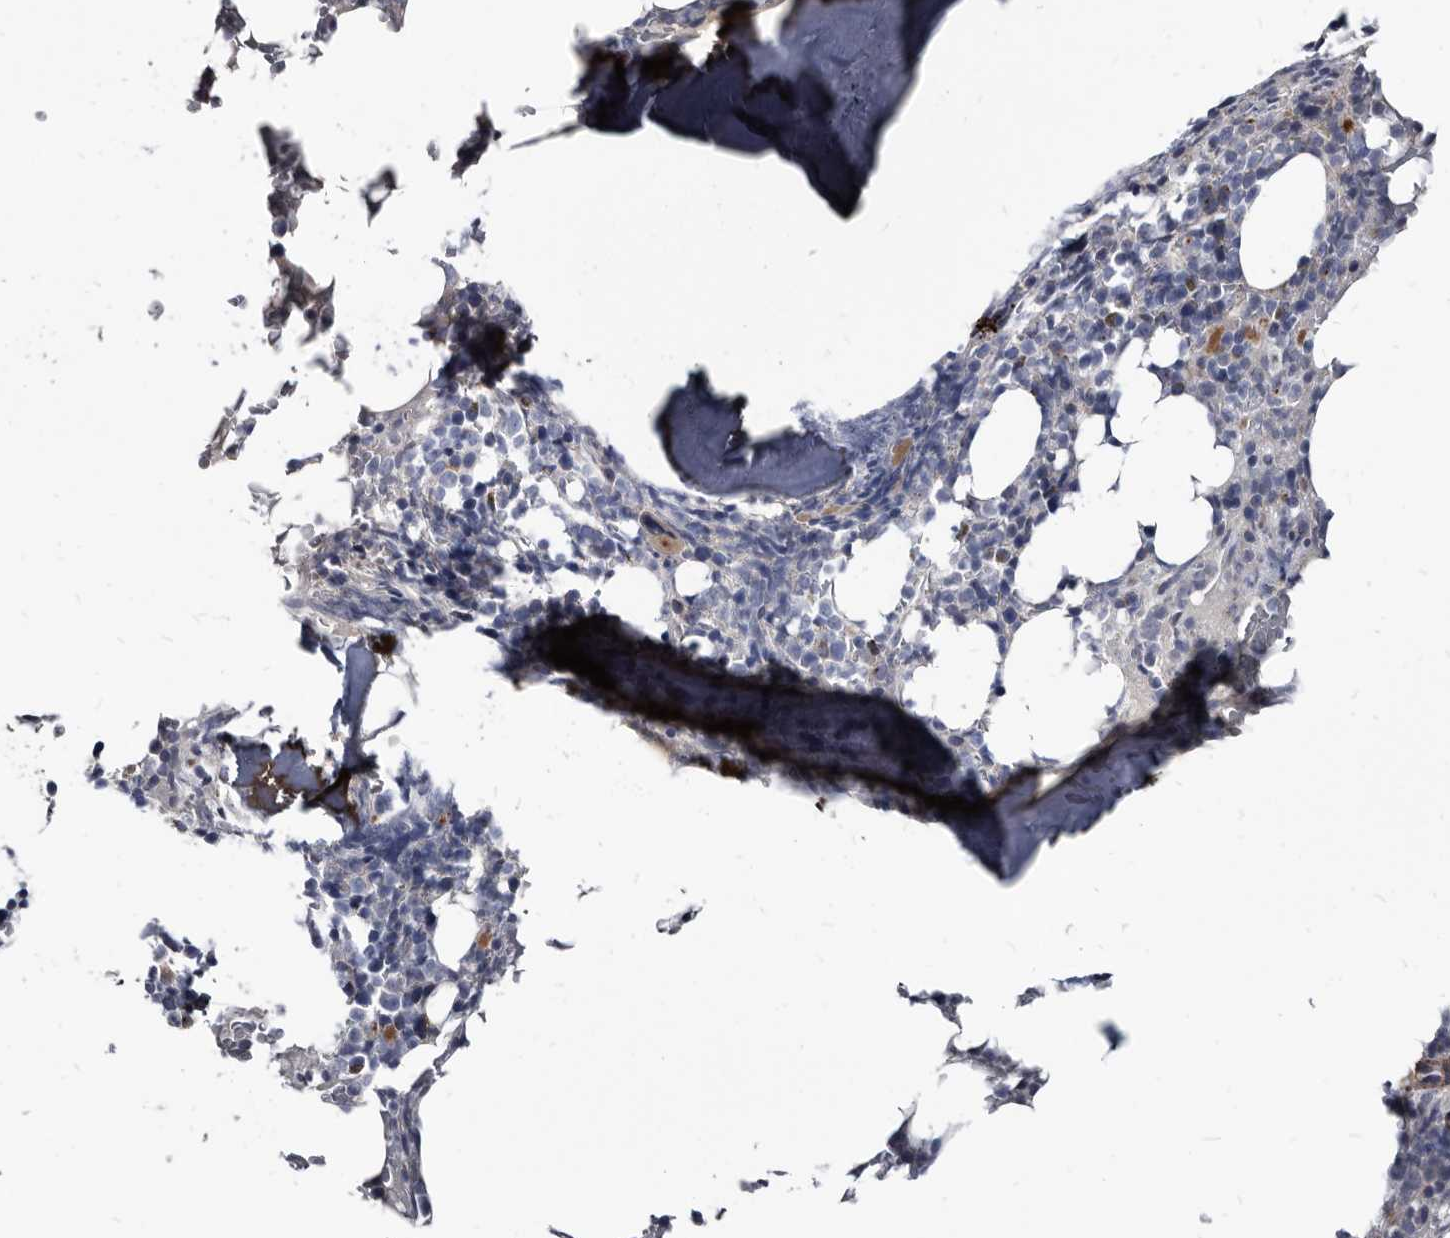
{"staining": {"intensity": "negative", "quantity": "none", "location": "none"}, "tissue": "bone marrow", "cell_type": "Hematopoietic cells", "image_type": "normal", "snomed": [{"axis": "morphology", "description": "Normal tissue, NOS"}, {"axis": "topography", "description": "Bone marrow"}], "caption": "Hematopoietic cells are negative for brown protein staining in normal bone marrow. (DAB immunohistochemistry (IHC), high magnification).", "gene": "PRSS8", "patient": {"sex": "male", "age": 58}}